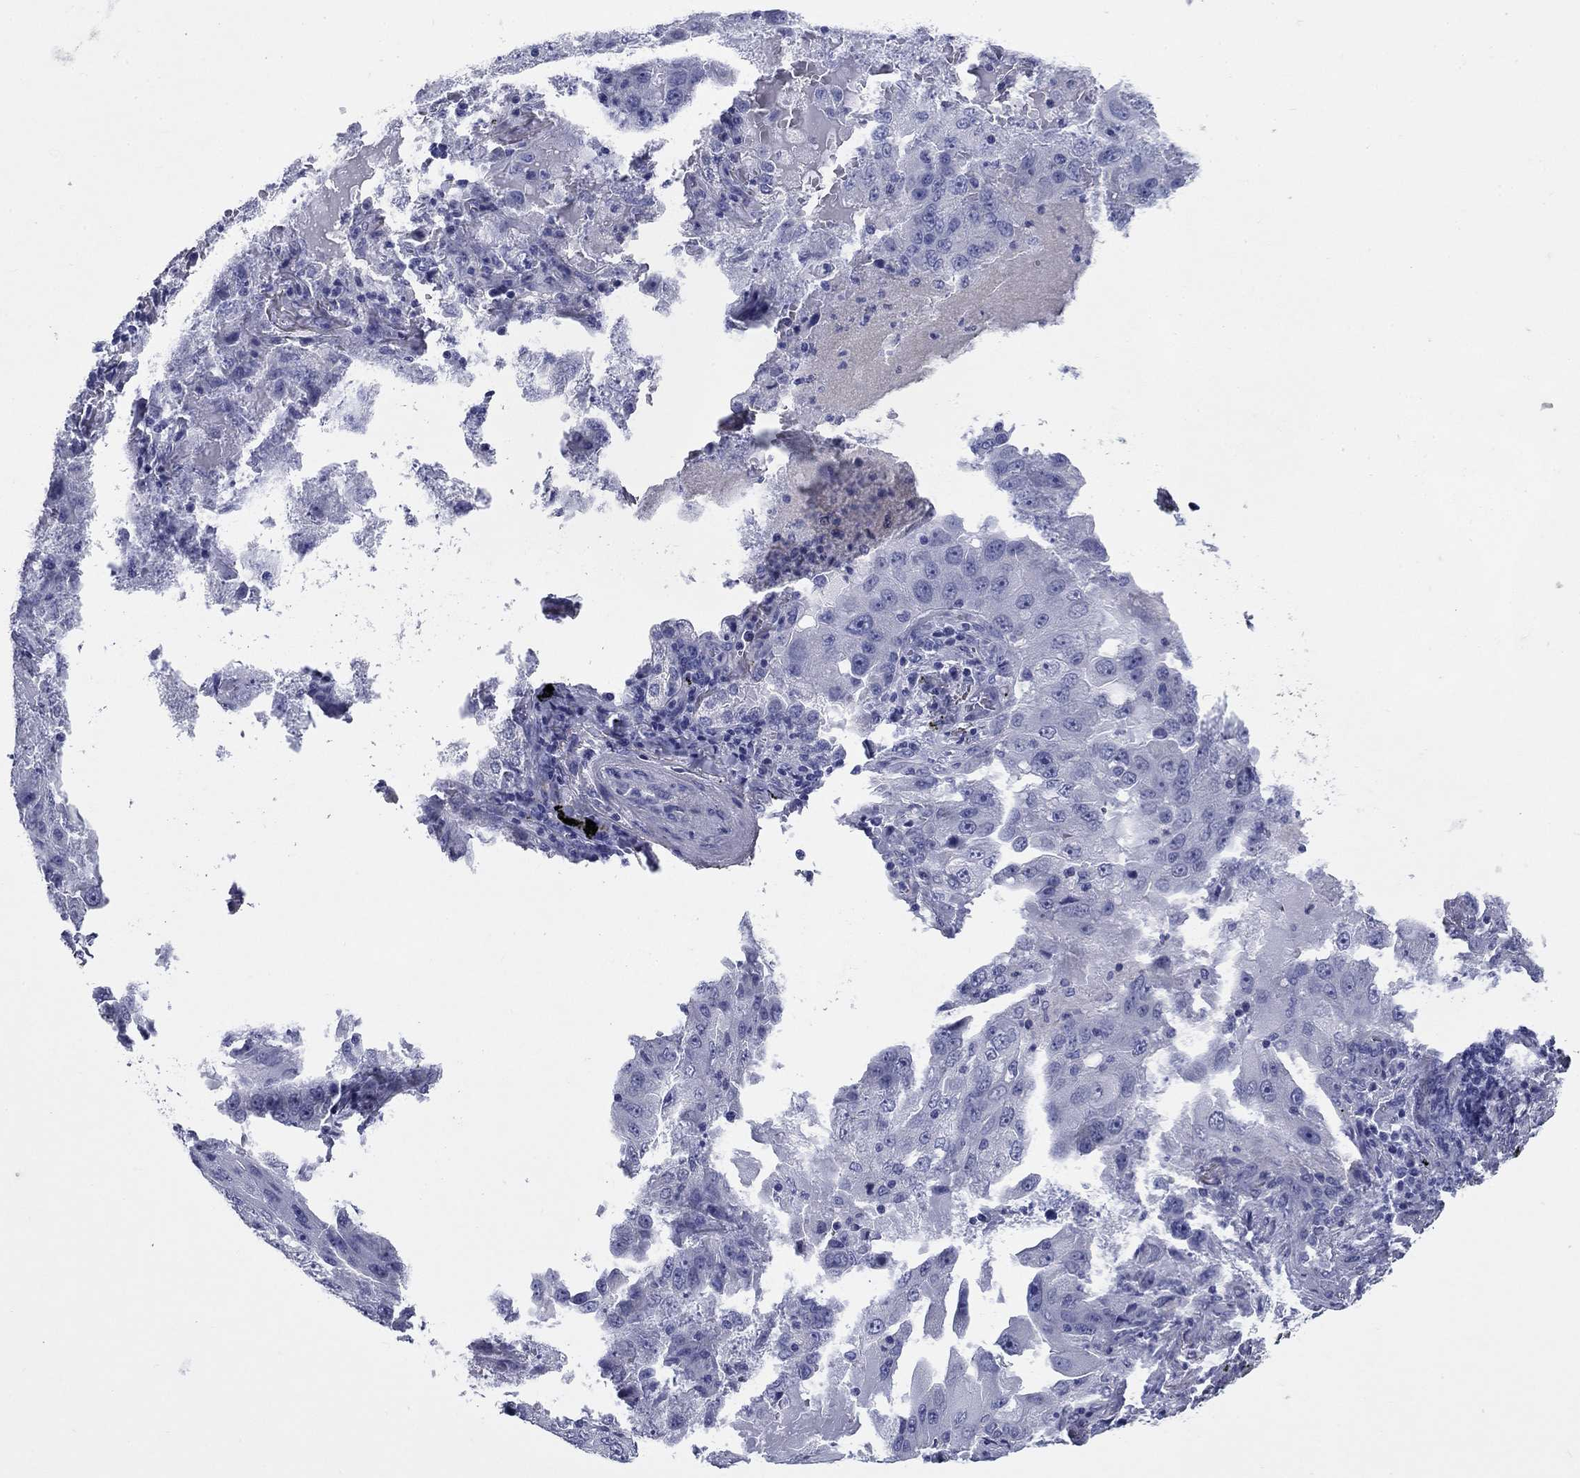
{"staining": {"intensity": "negative", "quantity": "none", "location": "none"}, "tissue": "lung cancer", "cell_type": "Tumor cells", "image_type": "cancer", "snomed": [{"axis": "morphology", "description": "Adenocarcinoma, NOS"}, {"axis": "topography", "description": "Lung"}], "caption": "The histopathology image reveals no significant expression in tumor cells of lung cancer (adenocarcinoma).", "gene": "PRKCG", "patient": {"sex": "female", "age": 61}}